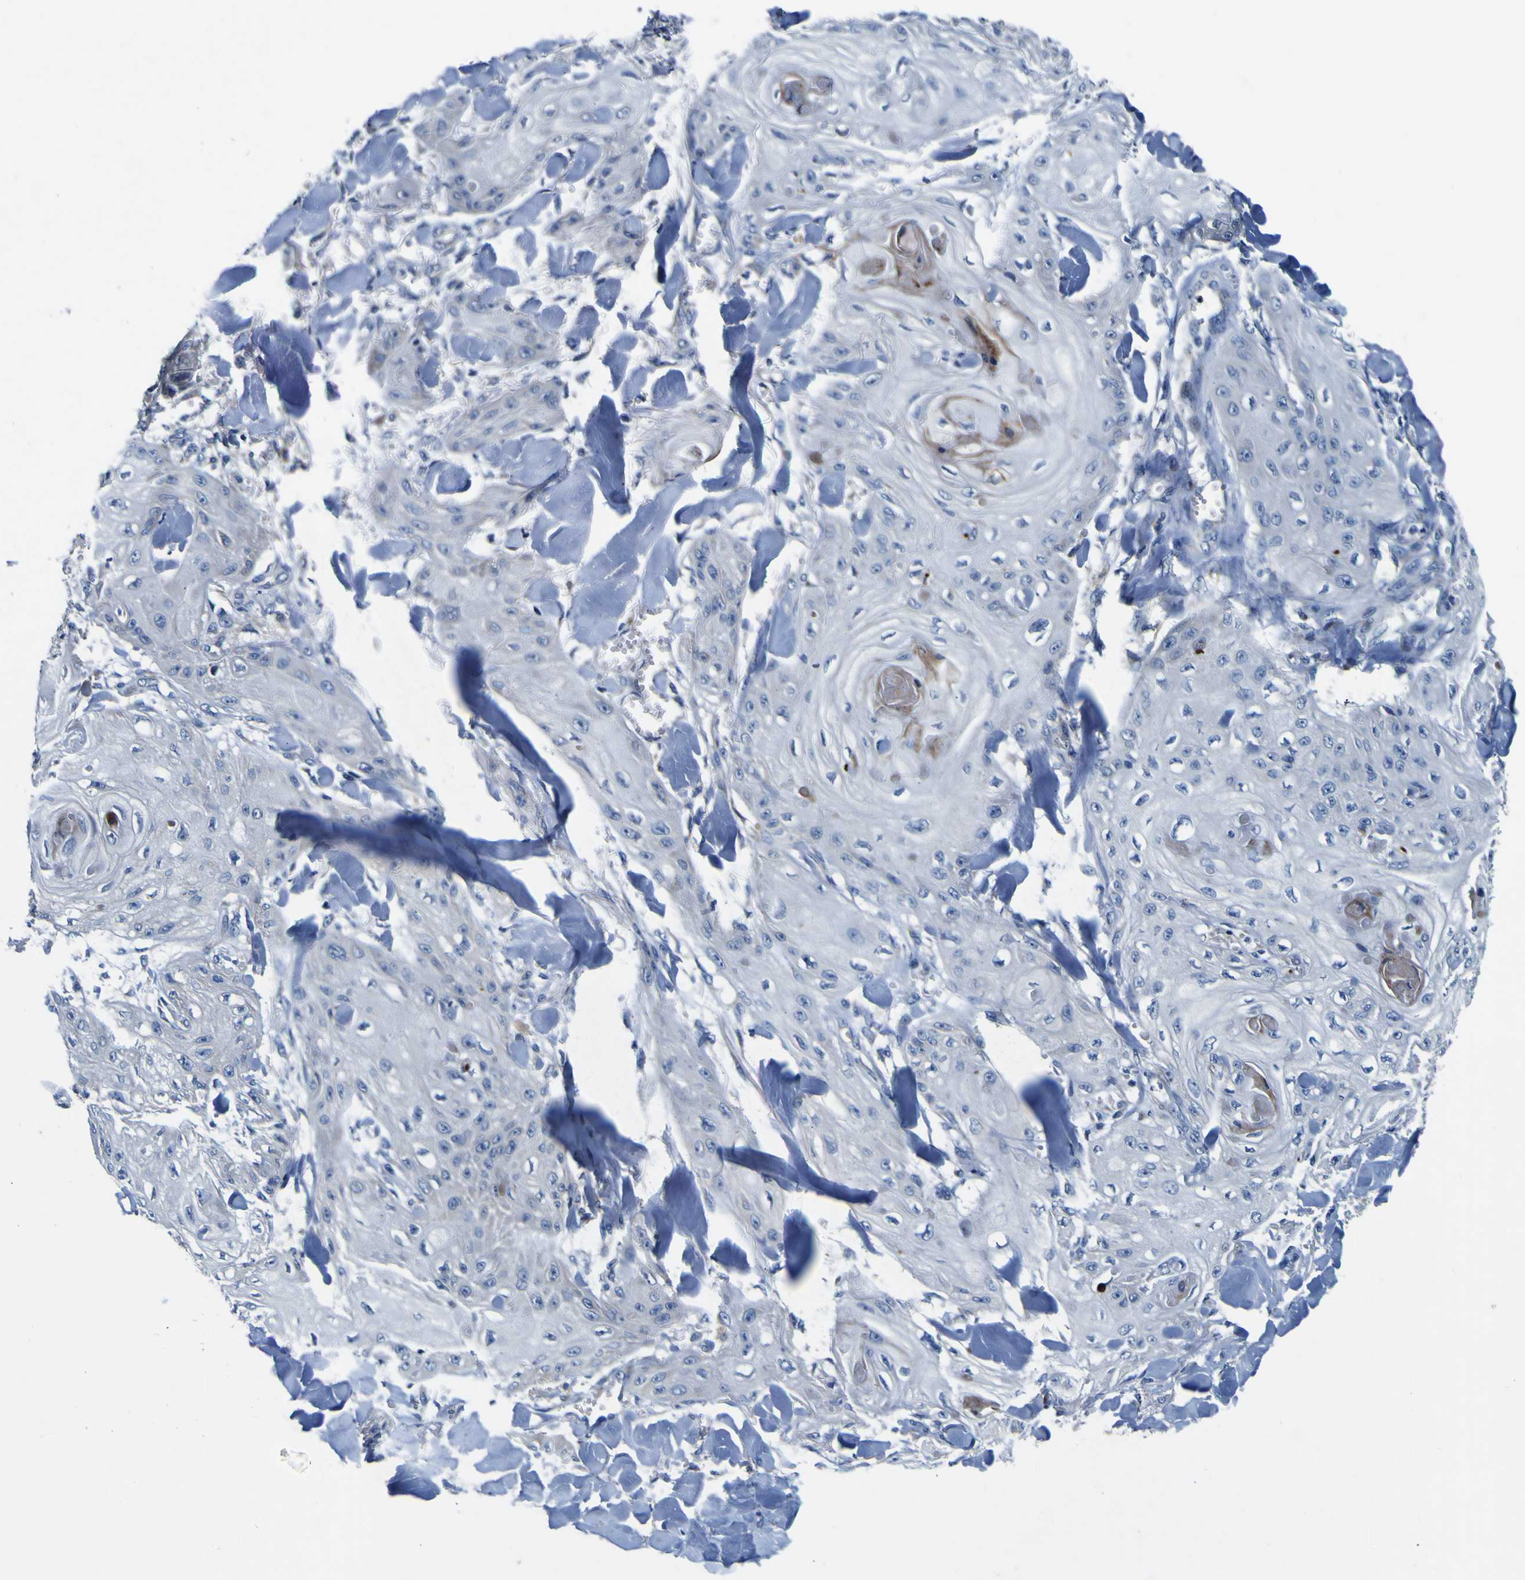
{"staining": {"intensity": "weak", "quantity": "<25%", "location": "cytoplasmic/membranous"}, "tissue": "skin cancer", "cell_type": "Tumor cells", "image_type": "cancer", "snomed": [{"axis": "morphology", "description": "Squamous cell carcinoma, NOS"}, {"axis": "topography", "description": "Skin"}], "caption": "Squamous cell carcinoma (skin) was stained to show a protein in brown. There is no significant positivity in tumor cells.", "gene": "AGAP3", "patient": {"sex": "male", "age": 74}}